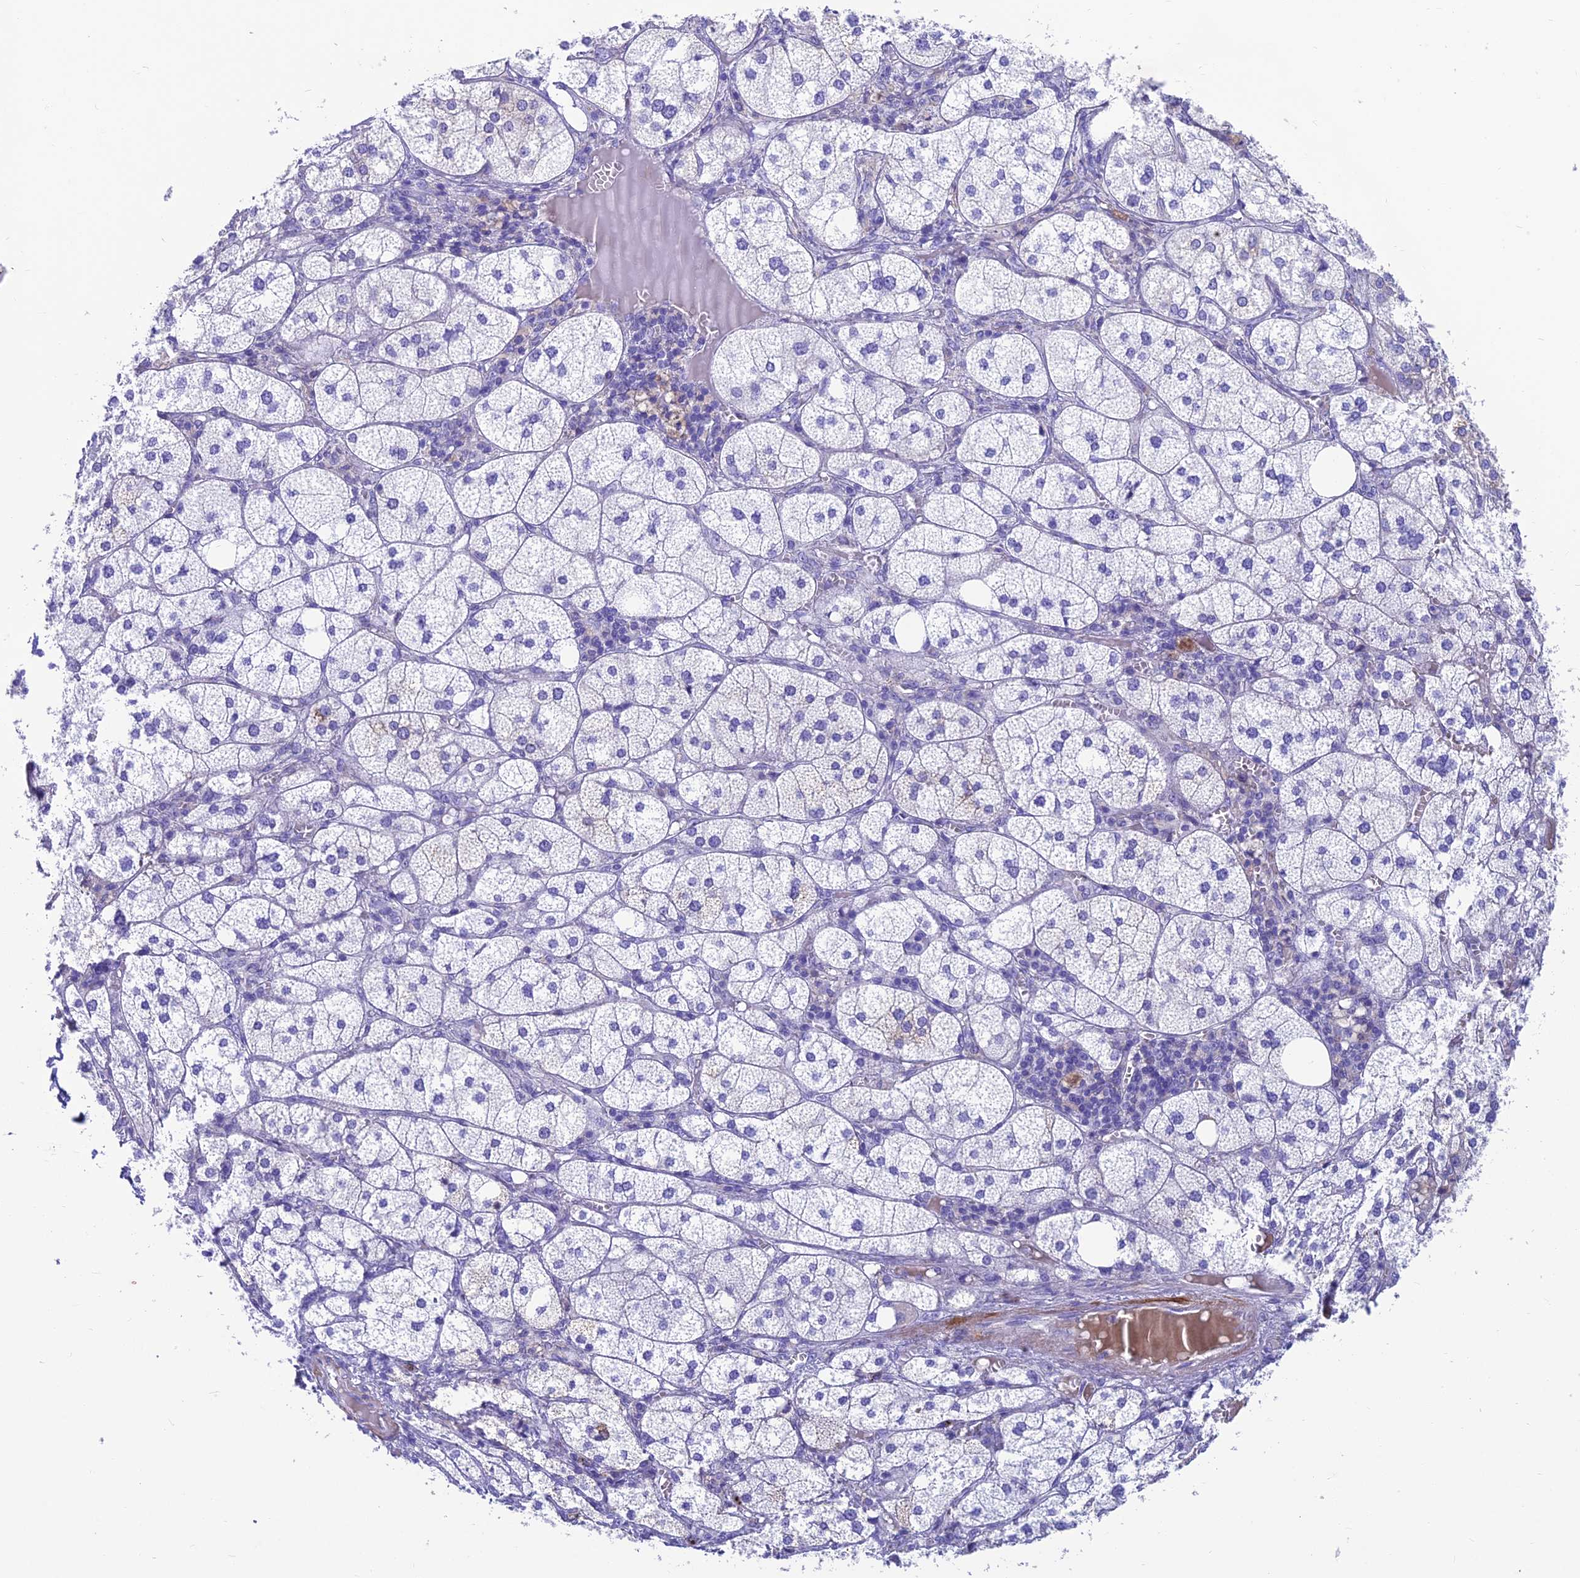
{"staining": {"intensity": "negative", "quantity": "none", "location": "none"}, "tissue": "adrenal gland", "cell_type": "Glandular cells", "image_type": "normal", "snomed": [{"axis": "morphology", "description": "Normal tissue, NOS"}, {"axis": "topography", "description": "Adrenal gland"}], "caption": "Immunohistochemistry of benign adrenal gland exhibits no staining in glandular cells. (DAB (3,3'-diaminobenzidine) immunohistochemistry (IHC) with hematoxylin counter stain).", "gene": "GNG11", "patient": {"sex": "female", "age": 61}}